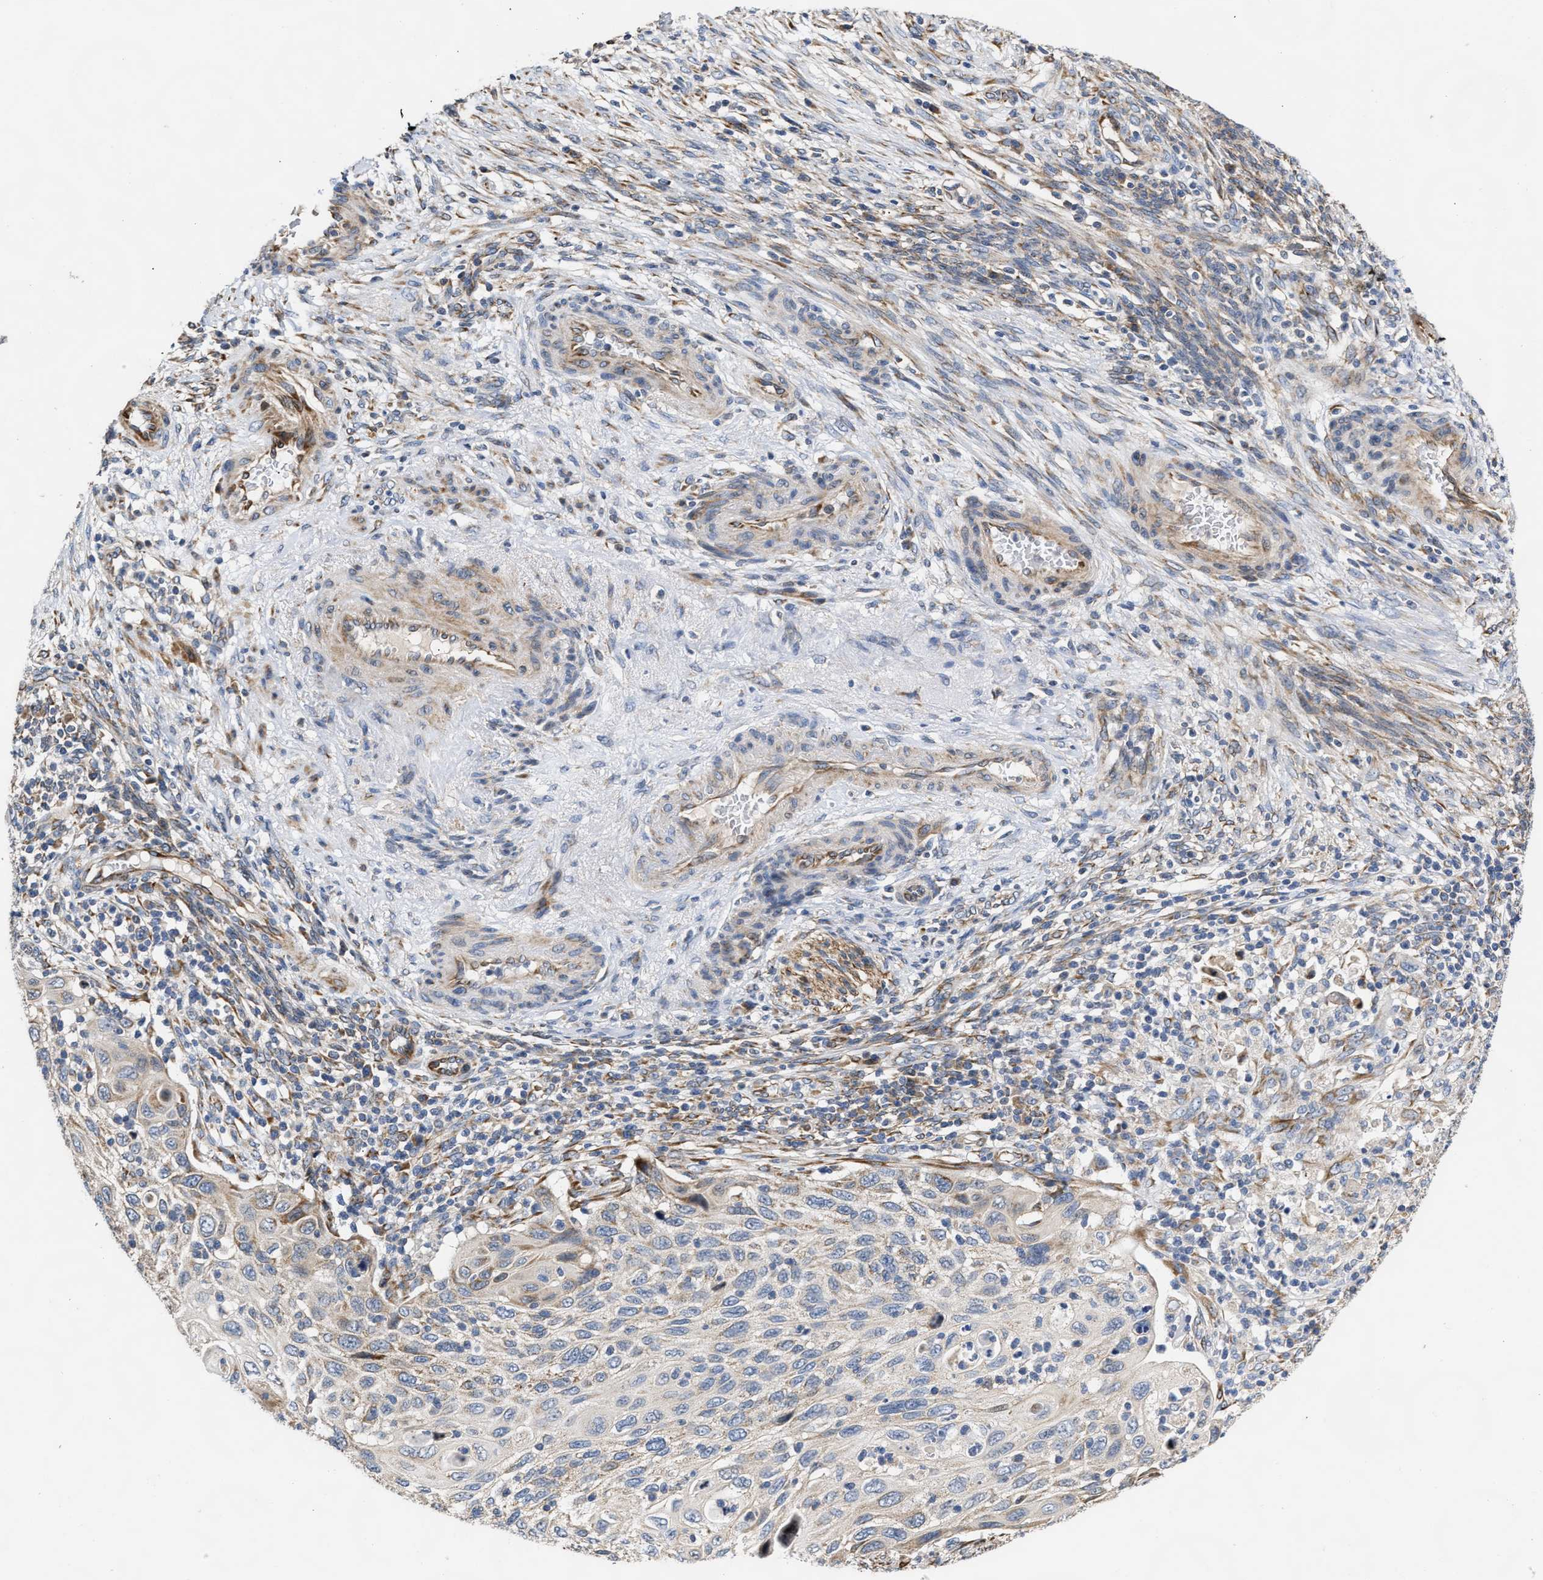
{"staining": {"intensity": "negative", "quantity": "none", "location": "none"}, "tissue": "cervical cancer", "cell_type": "Tumor cells", "image_type": "cancer", "snomed": [{"axis": "morphology", "description": "Squamous cell carcinoma, NOS"}, {"axis": "topography", "description": "Cervix"}], "caption": "Squamous cell carcinoma (cervical) stained for a protein using immunohistochemistry (IHC) shows no positivity tumor cells.", "gene": "MALSU1", "patient": {"sex": "female", "age": 70}}